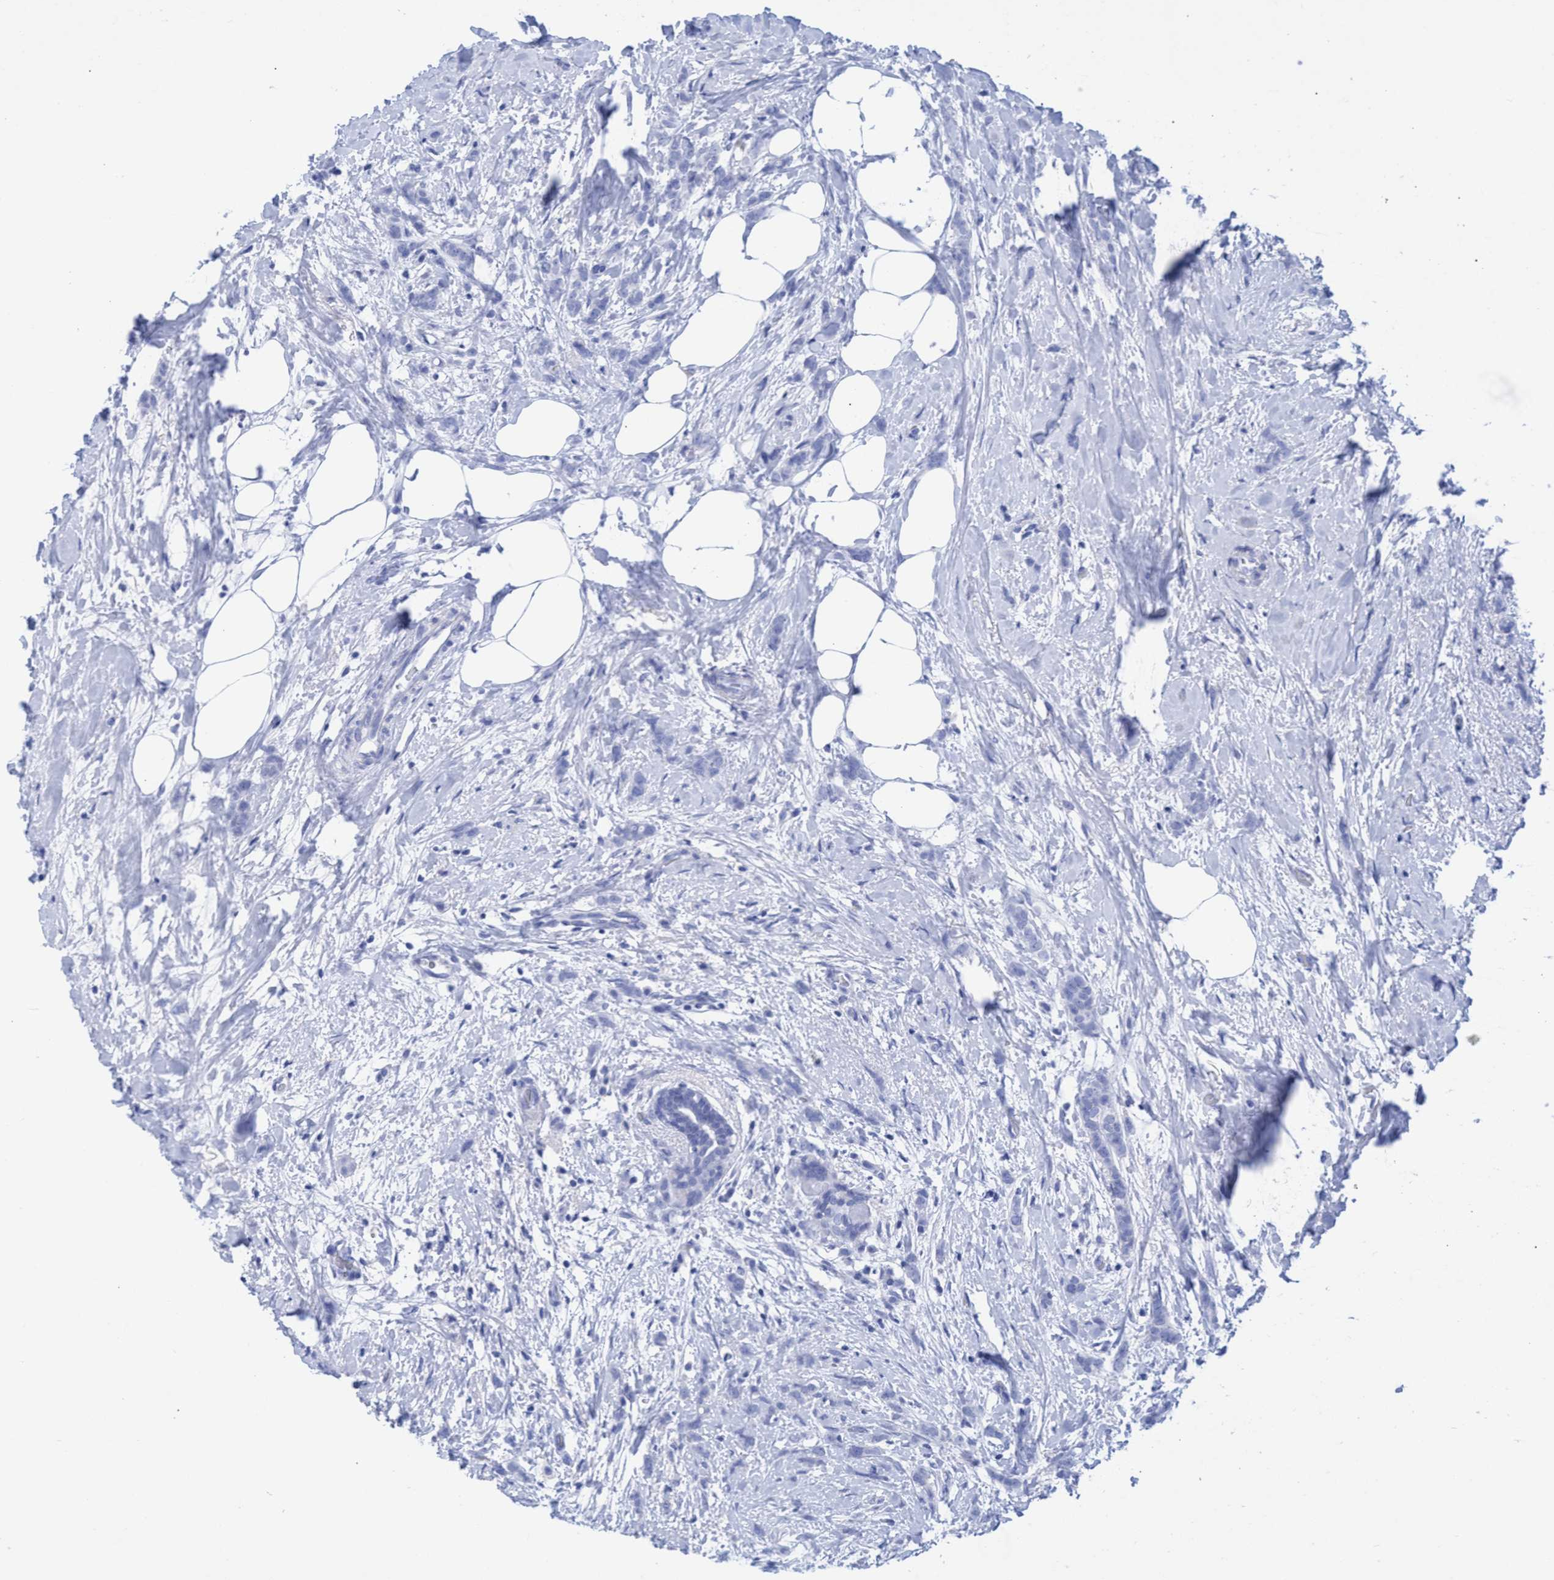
{"staining": {"intensity": "negative", "quantity": "none", "location": "none"}, "tissue": "breast cancer", "cell_type": "Tumor cells", "image_type": "cancer", "snomed": [{"axis": "morphology", "description": "Lobular carcinoma, in situ"}, {"axis": "morphology", "description": "Lobular carcinoma"}, {"axis": "topography", "description": "Breast"}], "caption": "Immunohistochemistry (IHC) photomicrograph of neoplastic tissue: breast cancer stained with DAB shows no significant protein positivity in tumor cells.", "gene": "INSL6", "patient": {"sex": "female", "age": 41}}